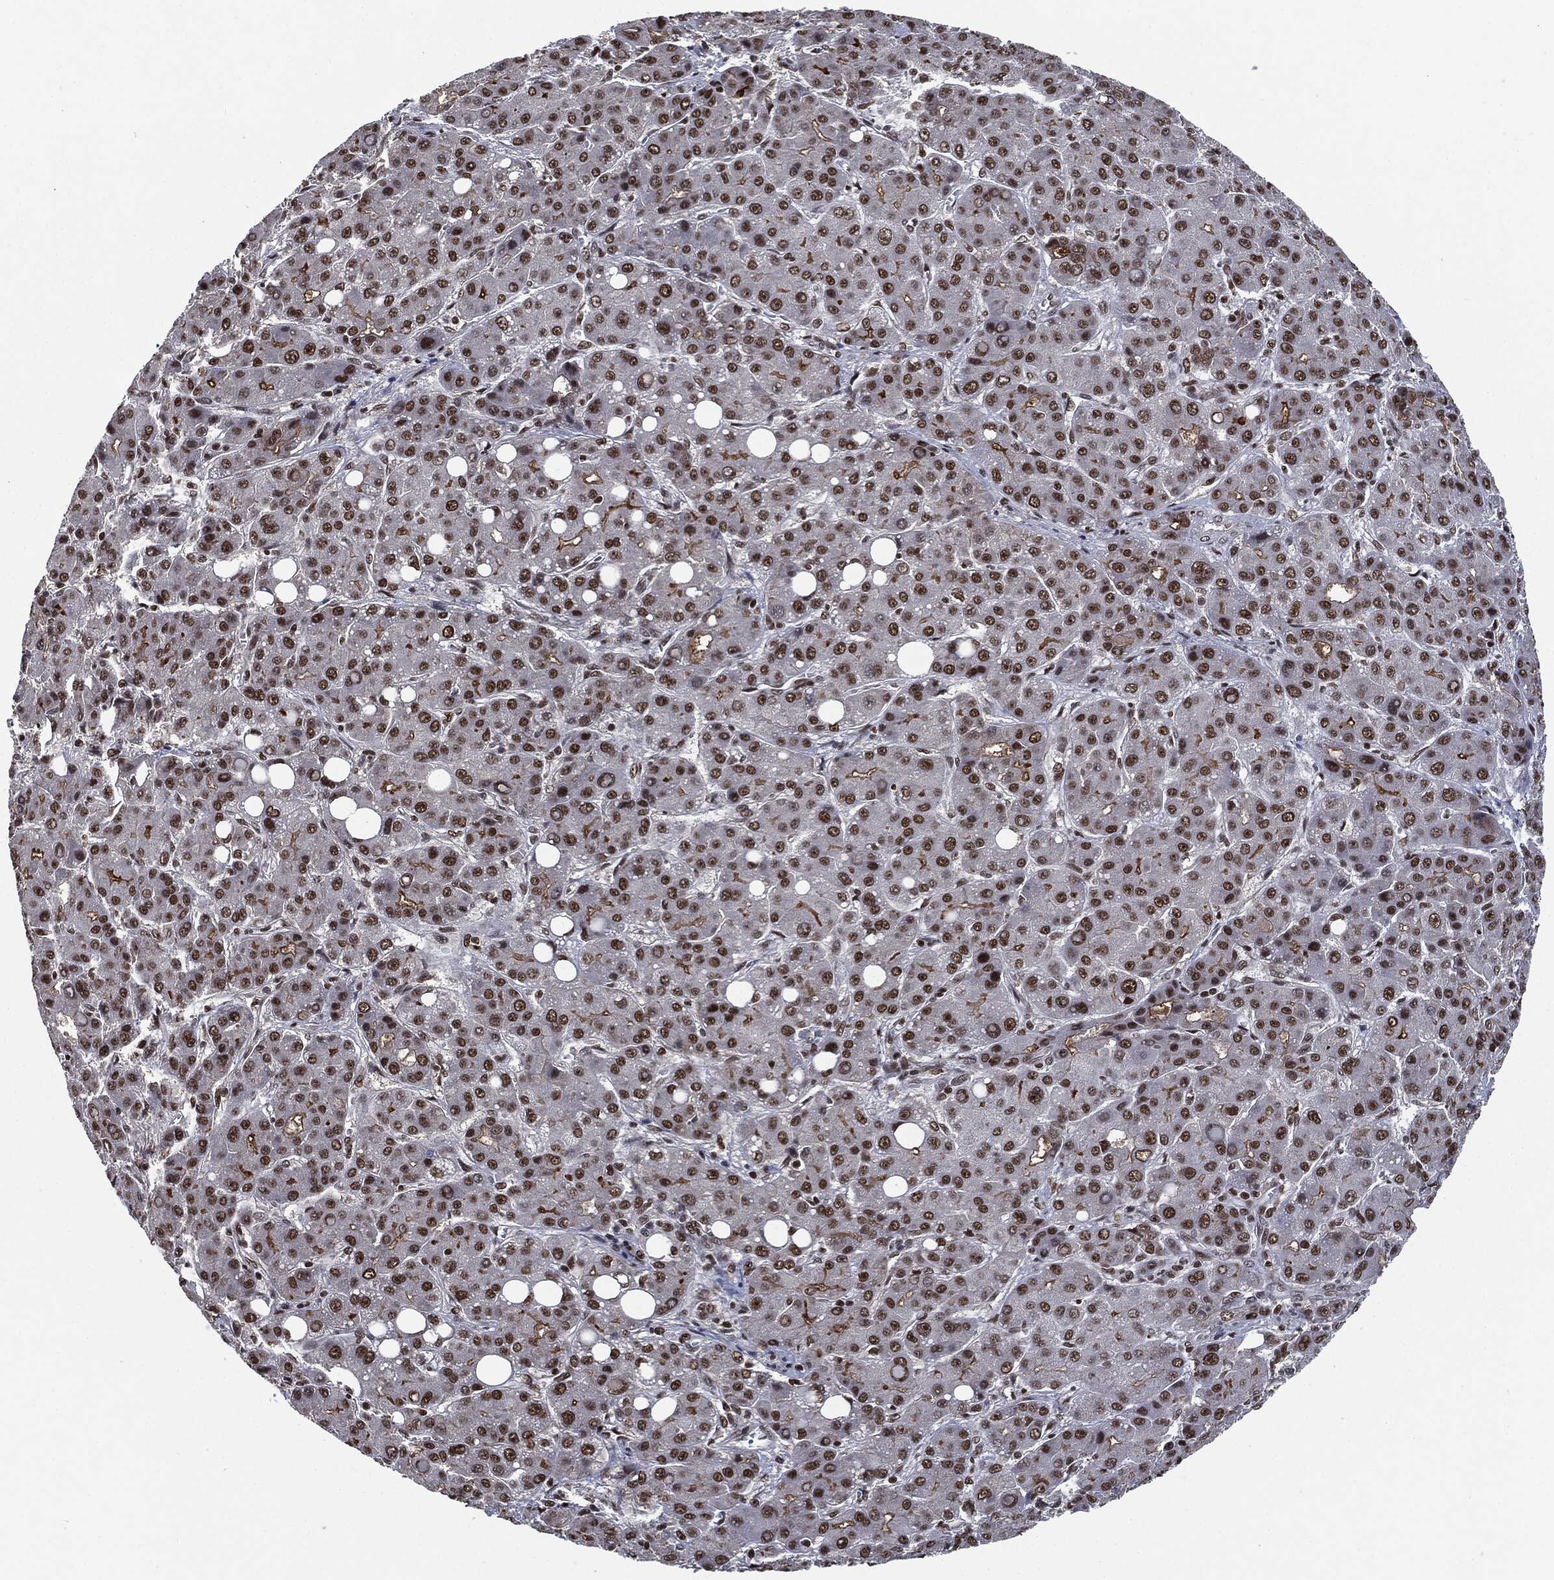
{"staining": {"intensity": "strong", "quantity": ">75%", "location": "nuclear"}, "tissue": "liver cancer", "cell_type": "Tumor cells", "image_type": "cancer", "snomed": [{"axis": "morphology", "description": "Carcinoma, Hepatocellular, NOS"}, {"axis": "topography", "description": "Liver"}], "caption": "This micrograph exhibits immunohistochemistry staining of human hepatocellular carcinoma (liver), with high strong nuclear staining in about >75% of tumor cells.", "gene": "DPH2", "patient": {"sex": "male", "age": 55}}